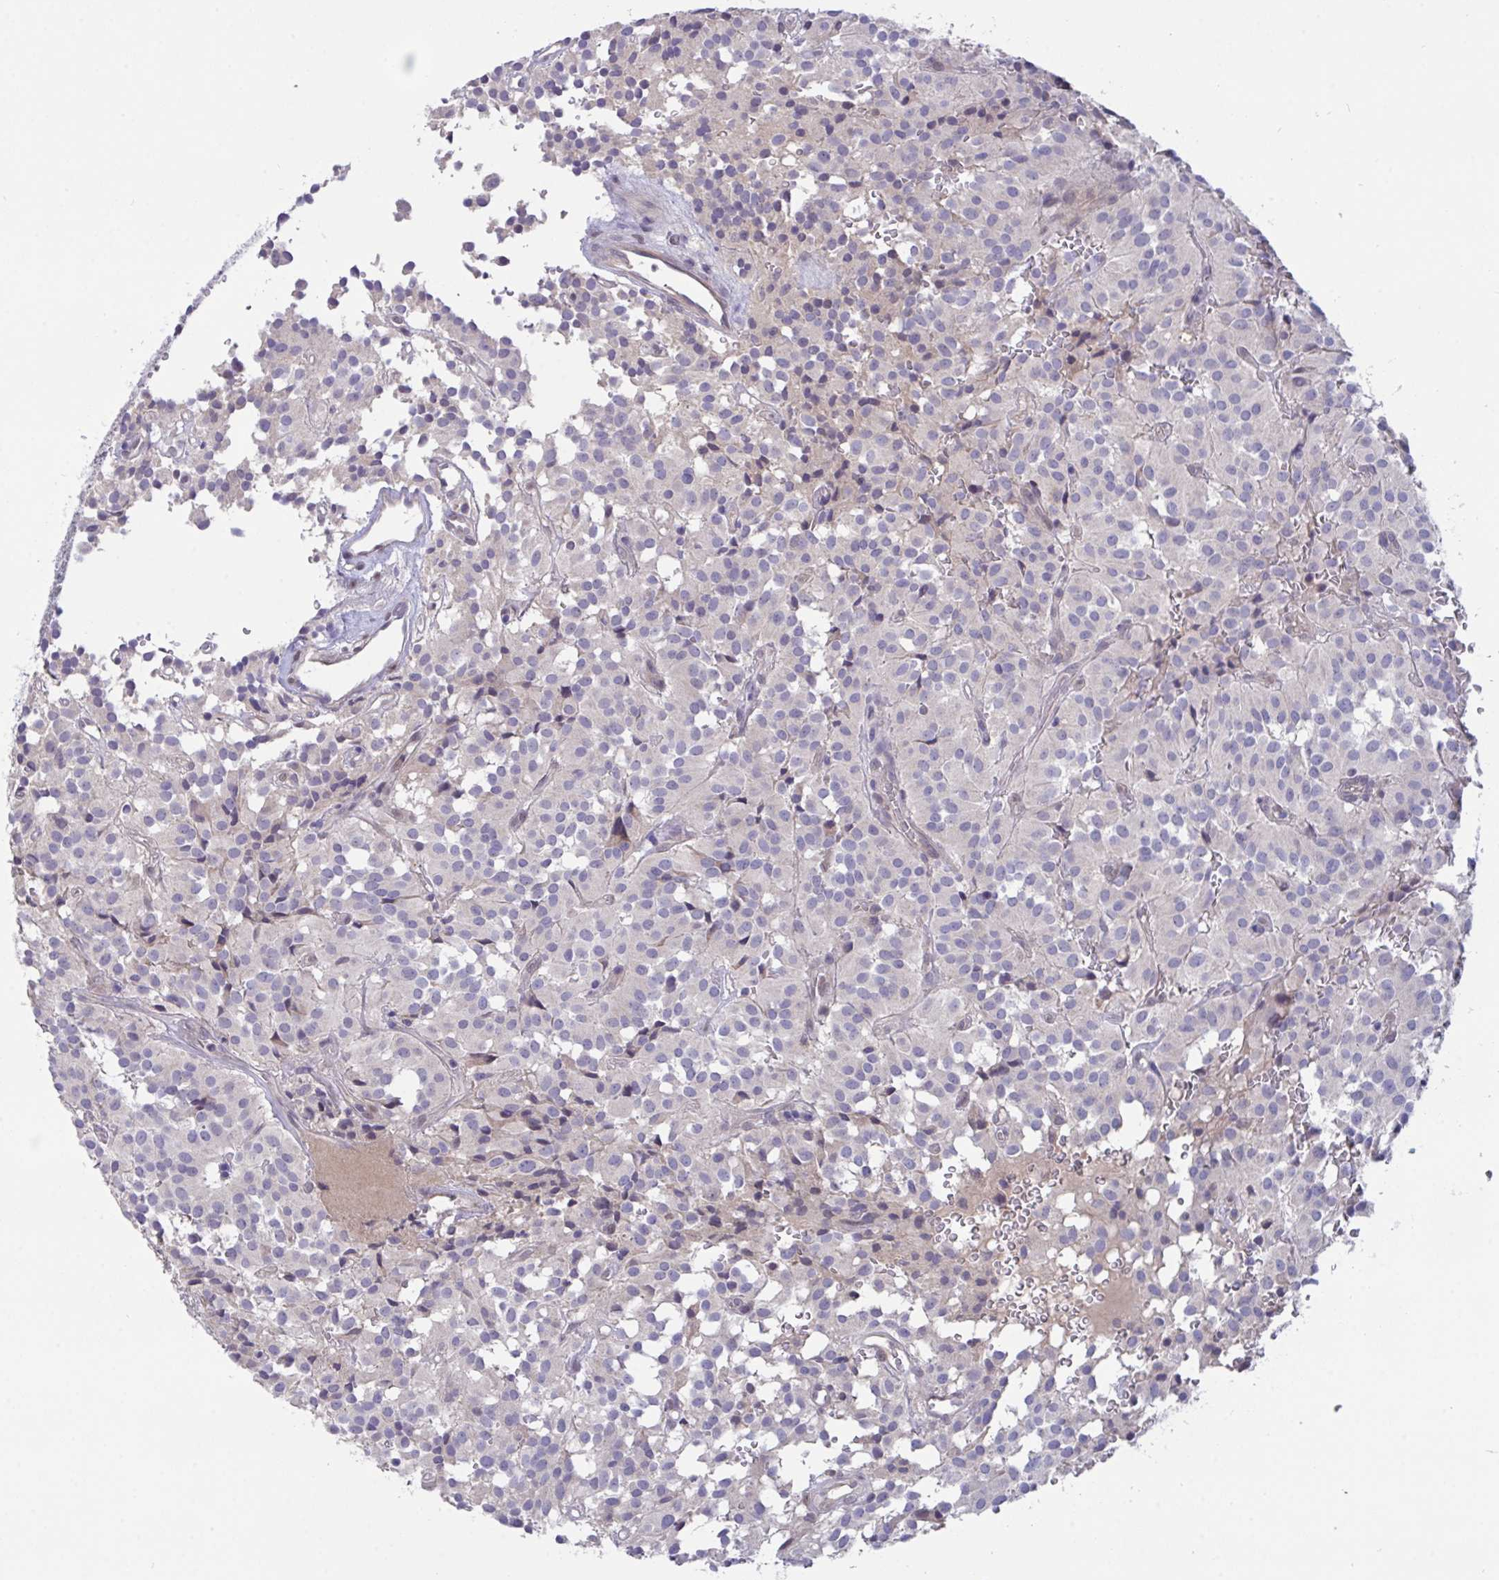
{"staining": {"intensity": "negative", "quantity": "none", "location": "none"}, "tissue": "glioma", "cell_type": "Tumor cells", "image_type": "cancer", "snomed": [{"axis": "morphology", "description": "Glioma, malignant, Low grade"}, {"axis": "topography", "description": "Brain"}], "caption": "There is no significant staining in tumor cells of malignant low-grade glioma. (IHC, brightfield microscopy, high magnification).", "gene": "L3HYPDH", "patient": {"sex": "male", "age": 42}}